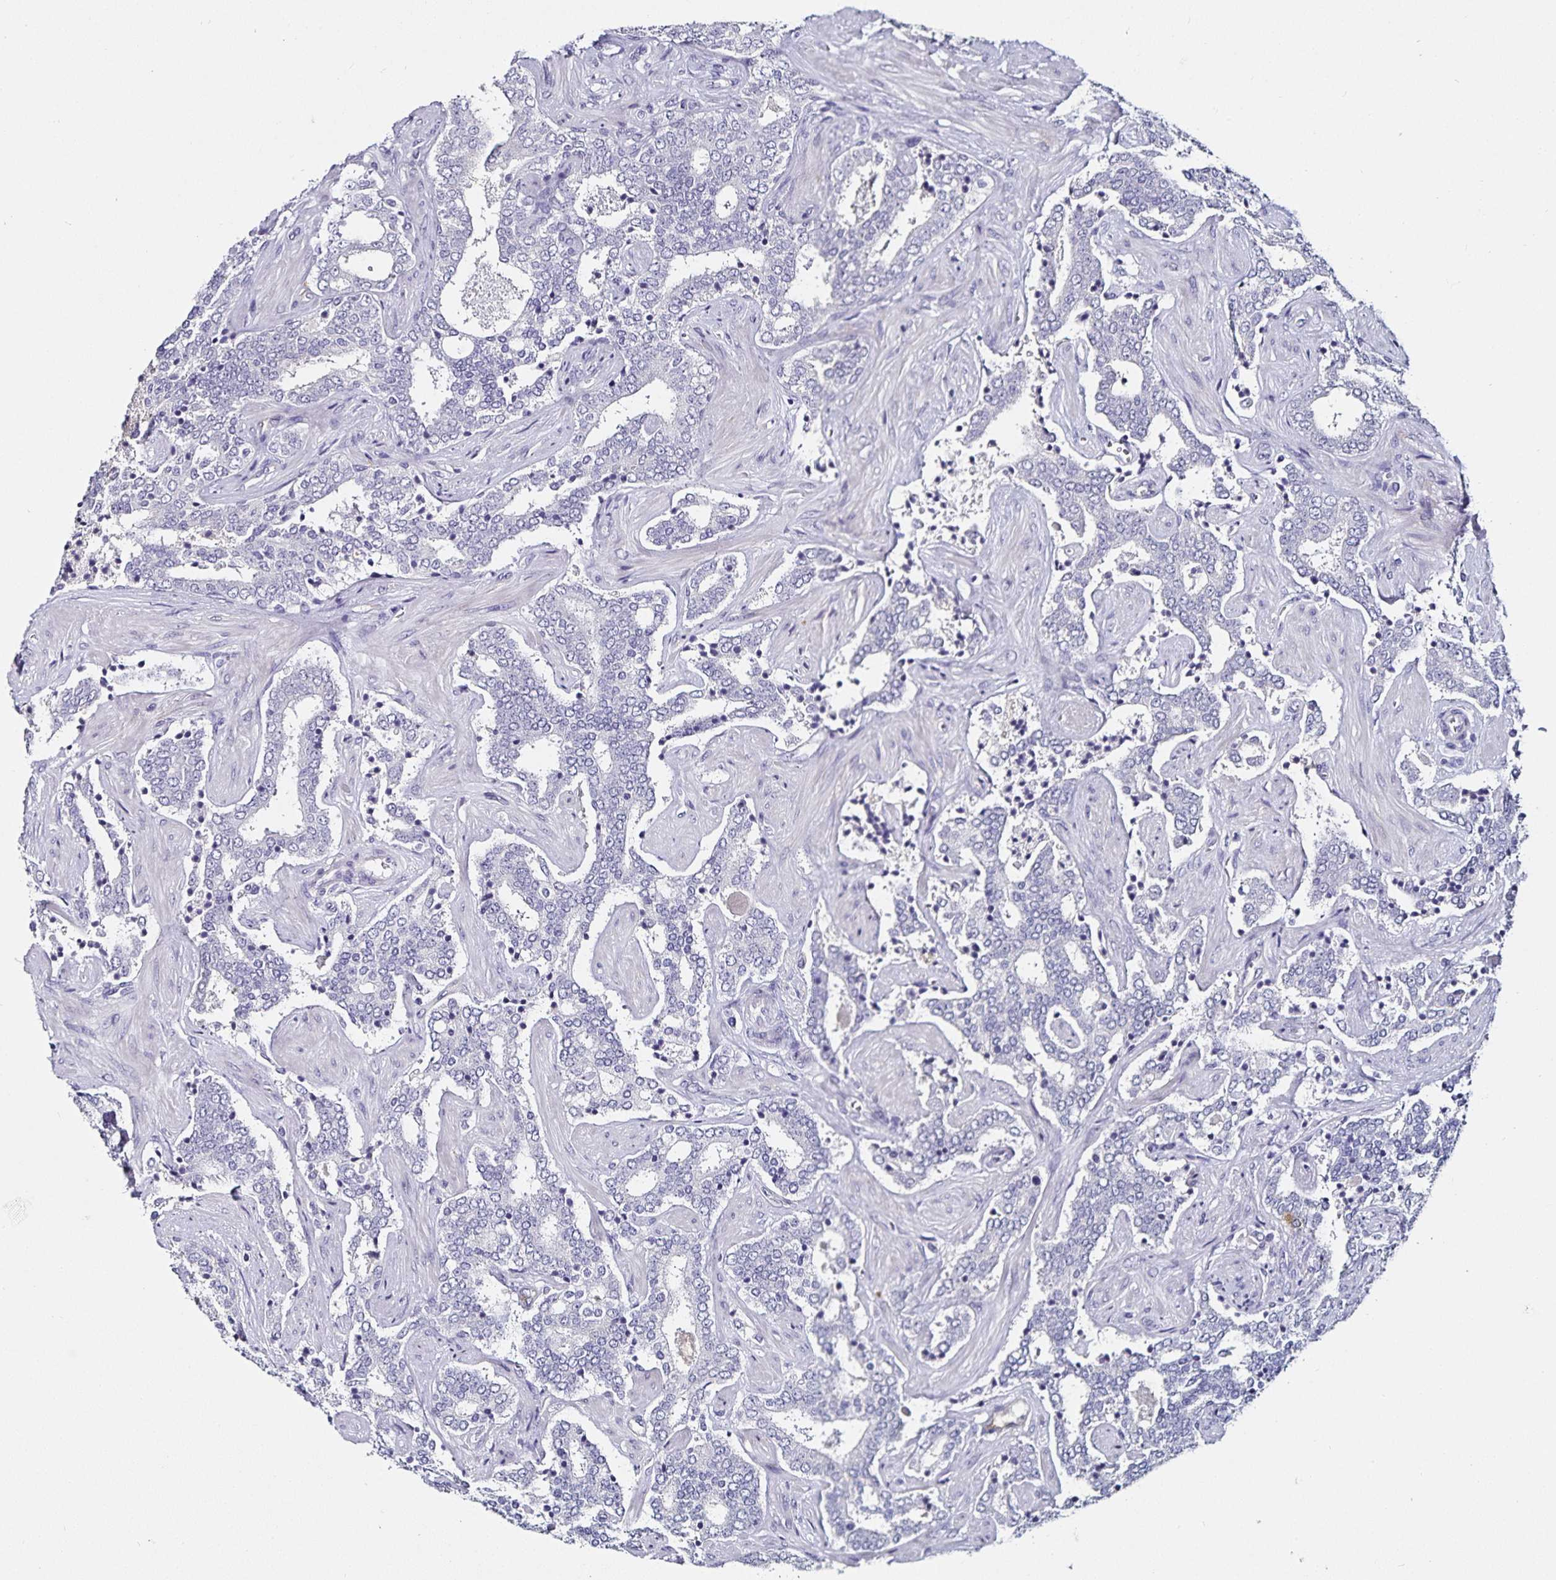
{"staining": {"intensity": "negative", "quantity": "none", "location": "none"}, "tissue": "prostate cancer", "cell_type": "Tumor cells", "image_type": "cancer", "snomed": [{"axis": "morphology", "description": "Adenocarcinoma, High grade"}, {"axis": "topography", "description": "Prostate"}], "caption": "This histopathology image is of high-grade adenocarcinoma (prostate) stained with IHC to label a protein in brown with the nuclei are counter-stained blue. There is no staining in tumor cells.", "gene": "TSPAN7", "patient": {"sex": "male", "age": 60}}